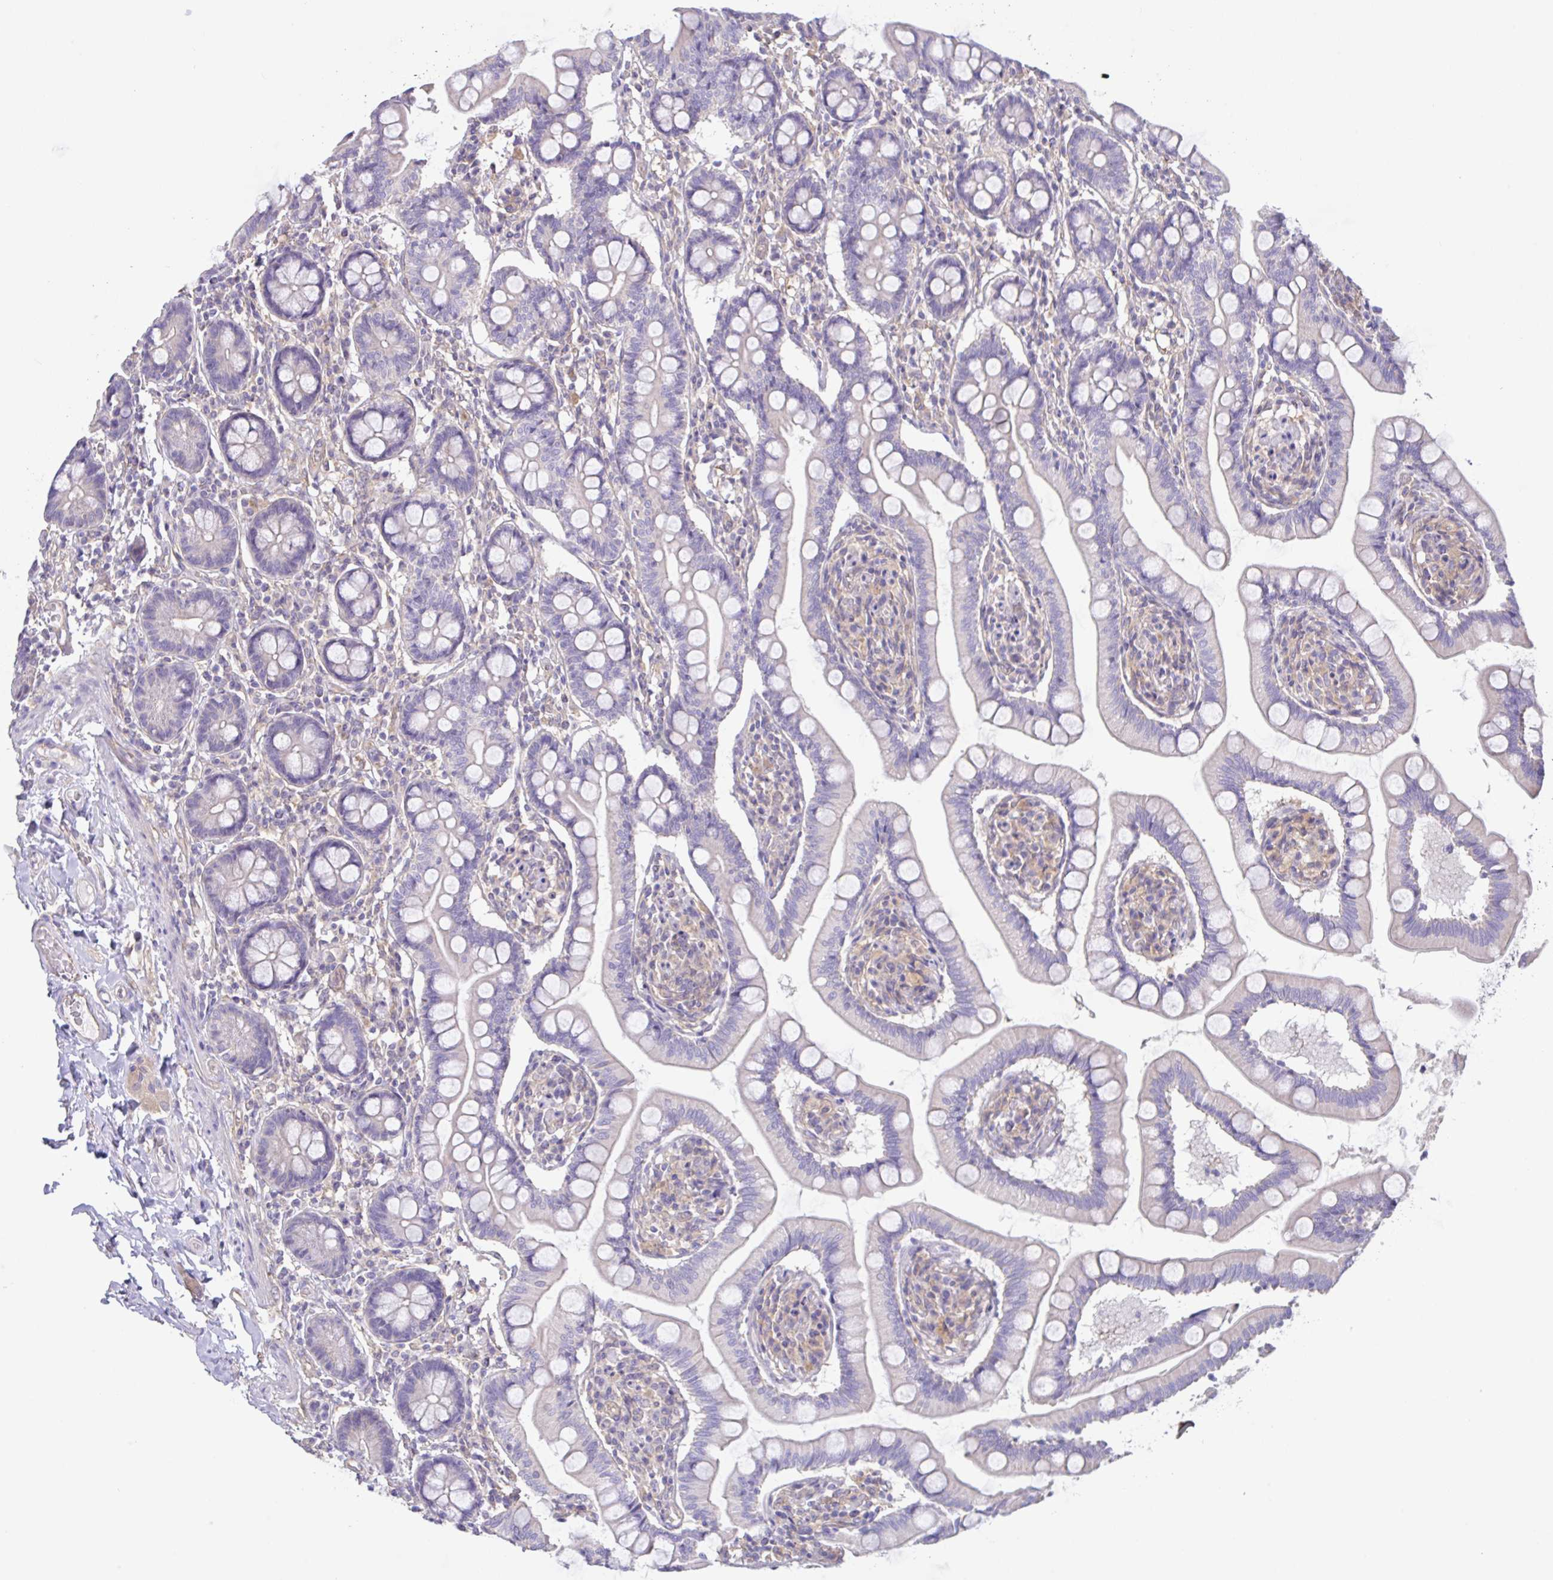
{"staining": {"intensity": "negative", "quantity": "none", "location": "none"}, "tissue": "small intestine", "cell_type": "Glandular cells", "image_type": "normal", "snomed": [{"axis": "morphology", "description": "Normal tissue, NOS"}, {"axis": "topography", "description": "Small intestine"}], "caption": "The IHC image has no significant expression in glandular cells of small intestine.", "gene": "PLCD4", "patient": {"sex": "female", "age": 64}}